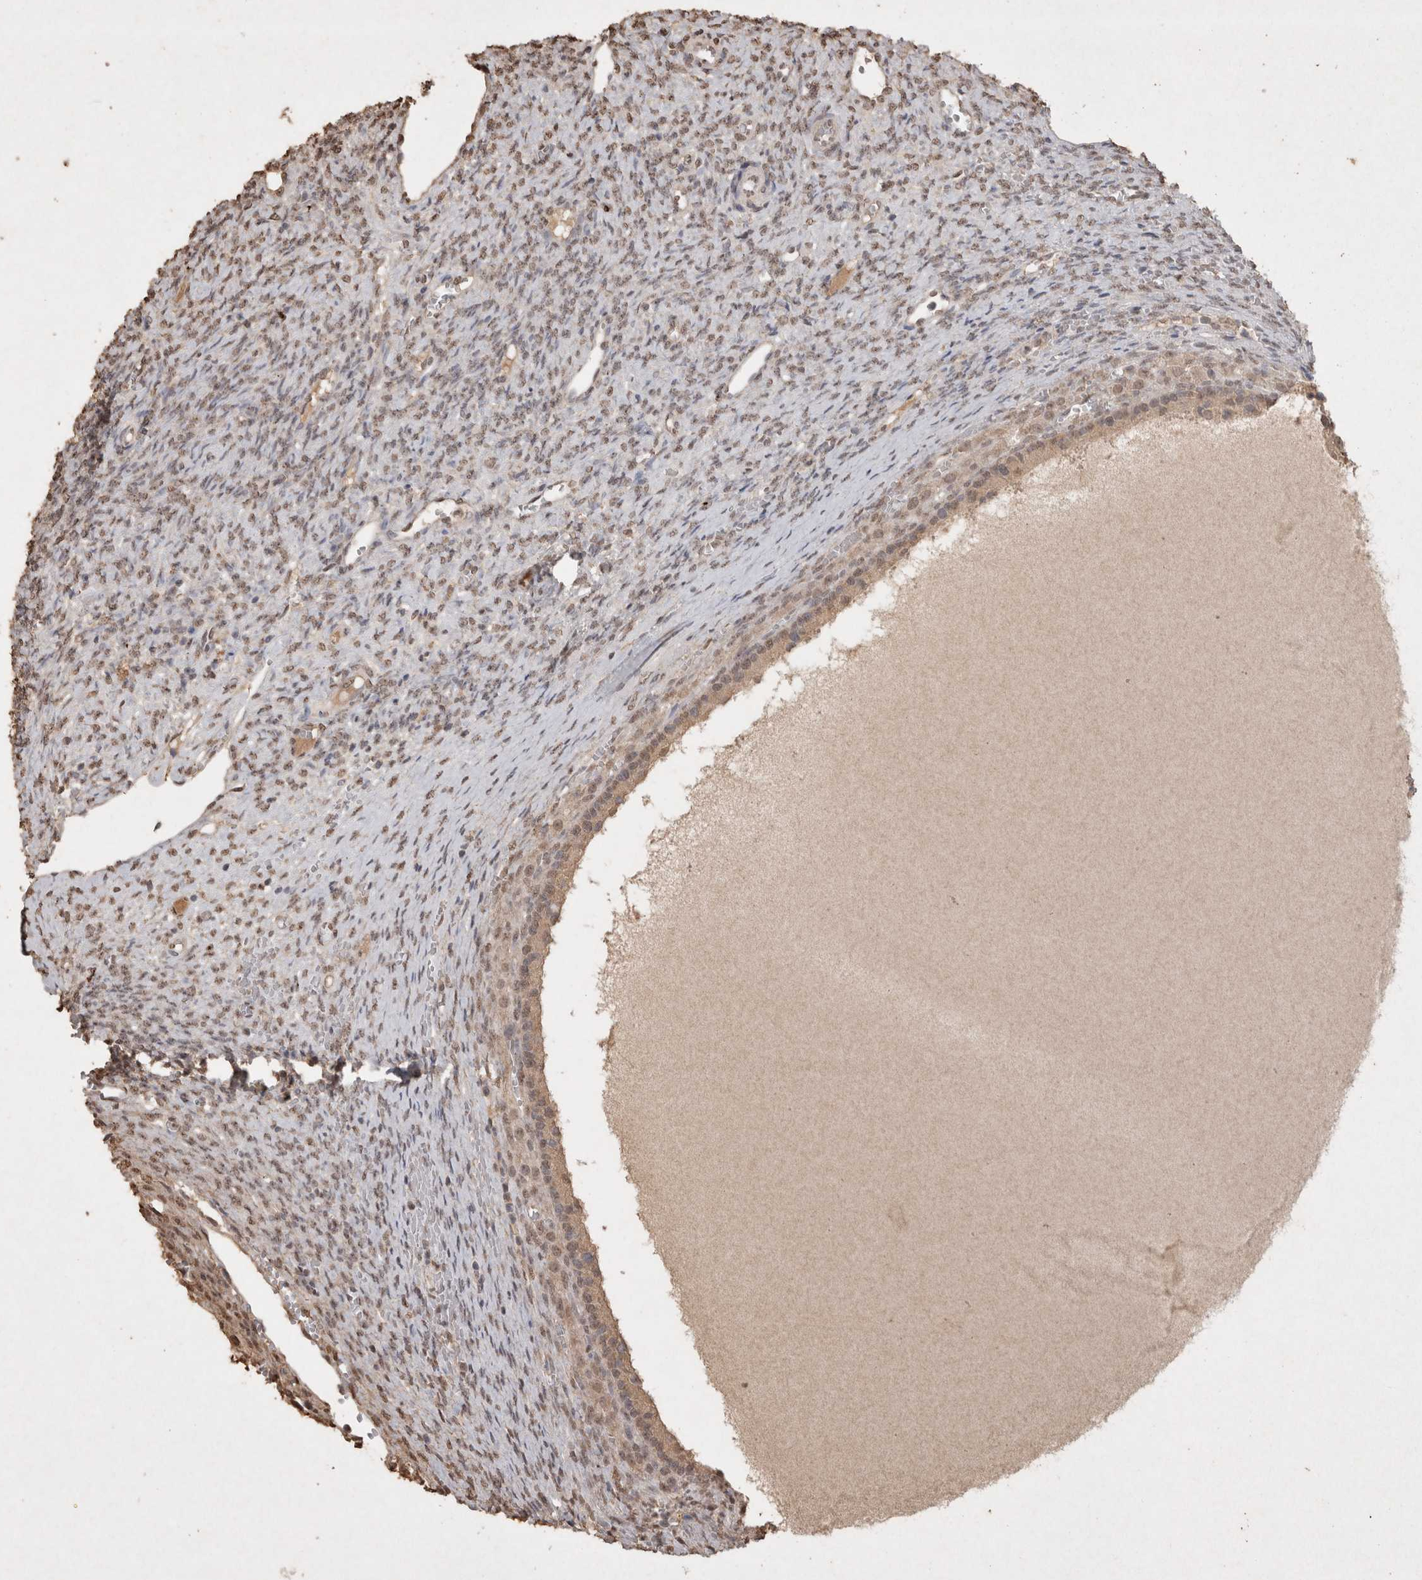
{"staining": {"intensity": "moderate", "quantity": ">75%", "location": "cytoplasmic/membranous"}, "tissue": "ovary", "cell_type": "Follicle cells", "image_type": "normal", "snomed": [{"axis": "morphology", "description": "Normal tissue, NOS"}, {"axis": "topography", "description": "Ovary"}], "caption": "Immunohistochemical staining of unremarkable human ovary exhibits >75% levels of moderate cytoplasmic/membranous protein staining in approximately >75% of follicle cells. The staining is performed using DAB (3,3'-diaminobenzidine) brown chromogen to label protein expression. The nuclei are counter-stained blue using hematoxylin.", "gene": "MLX", "patient": {"sex": "female", "age": 41}}